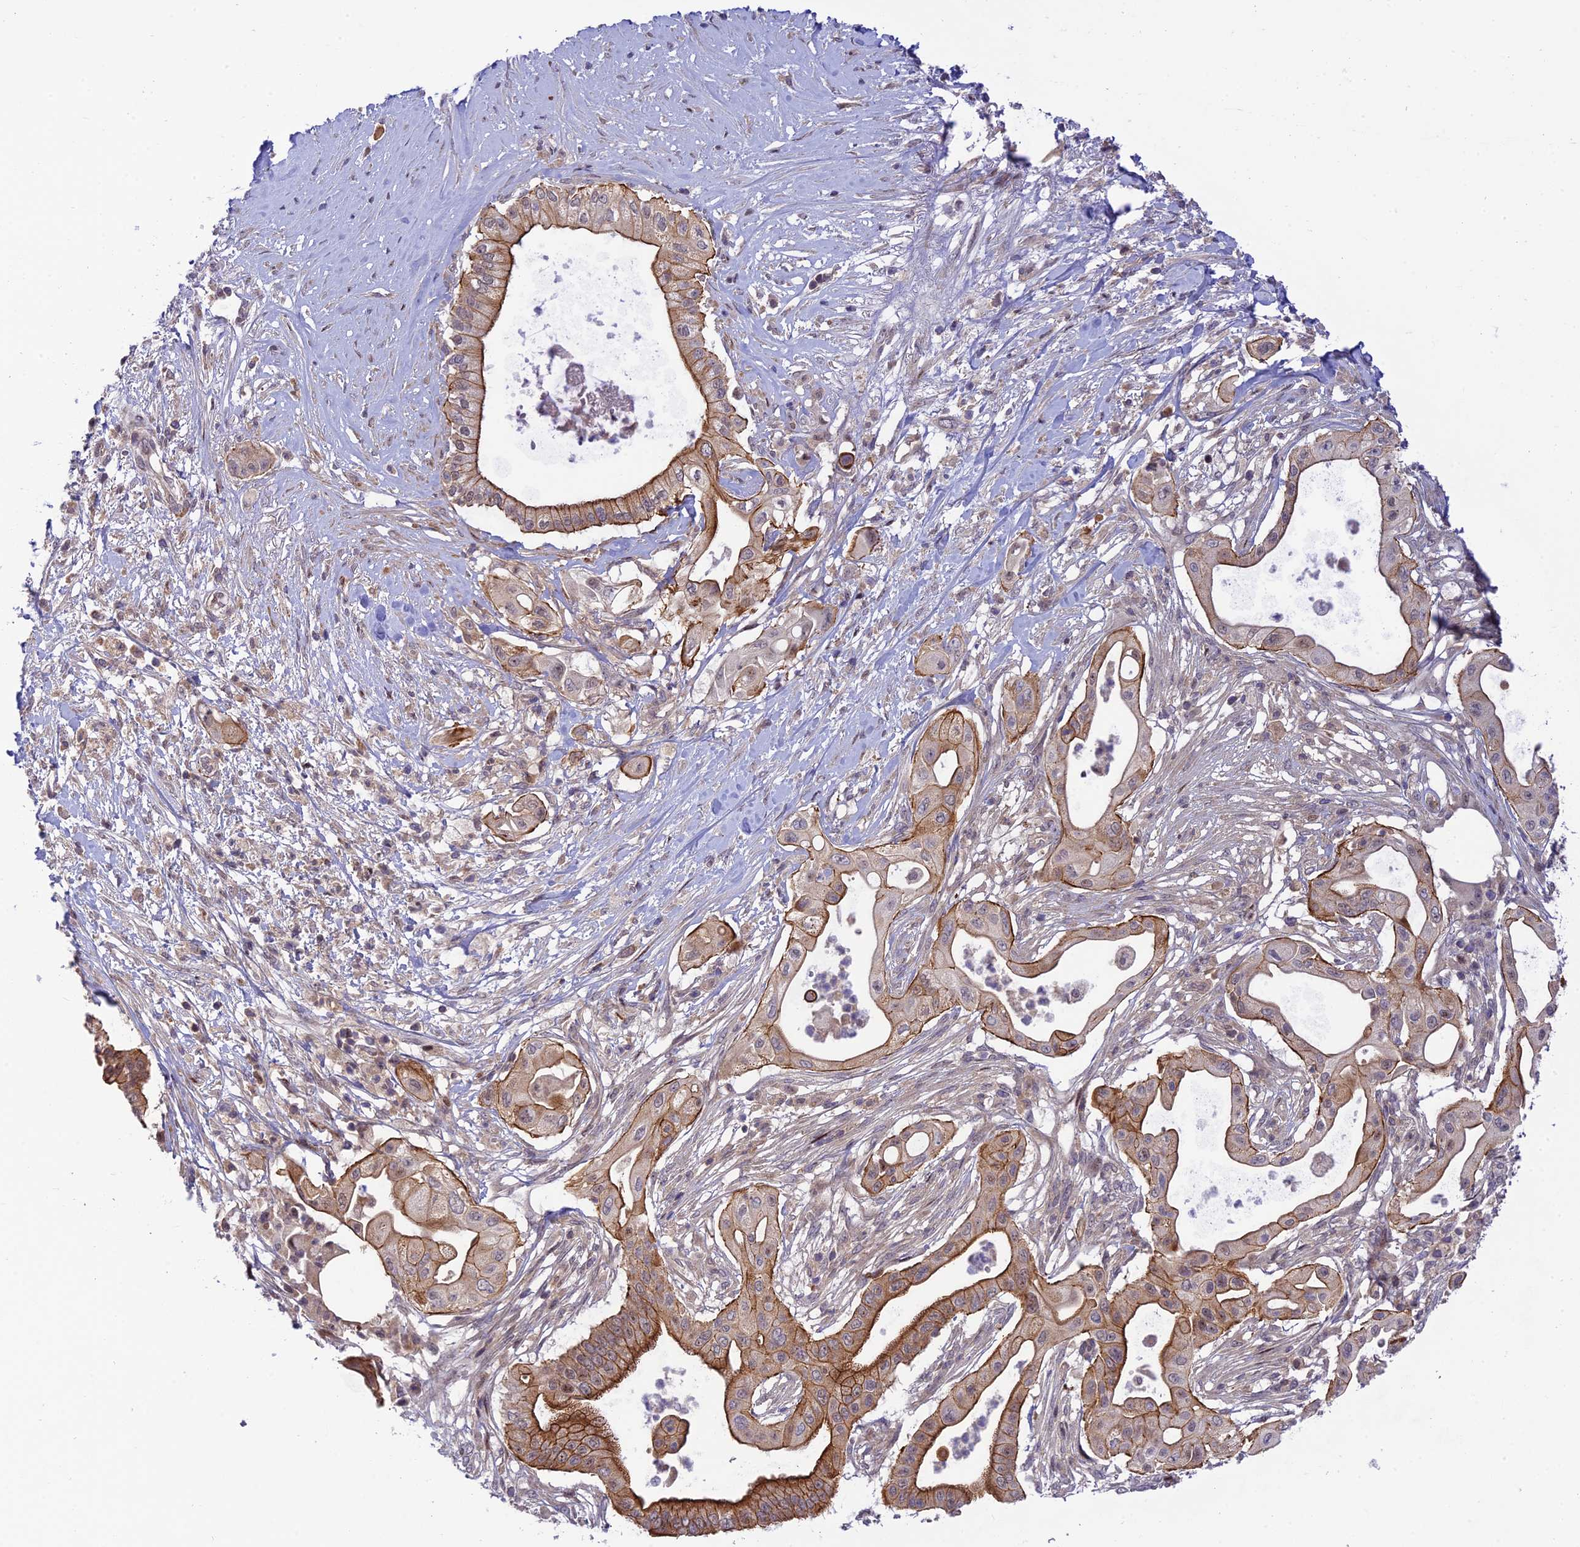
{"staining": {"intensity": "strong", "quantity": ">75%", "location": "cytoplasmic/membranous"}, "tissue": "pancreatic cancer", "cell_type": "Tumor cells", "image_type": "cancer", "snomed": [{"axis": "morphology", "description": "Adenocarcinoma, NOS"}, {"axis": "topography", "description": "Pancreas"}], "caption": "Immunohistochemical staining of adenocarcinoma (pancreatic) demonstrates high levels of strong cytoplasmic/membranous expression in about >75% of tumor cells. The staining was performed using DAB to visualize the protein expression in brown, while the nuclei were stained in blue with hematoxylin (Magnification: 20x).", "gene": "ZNF584", "patient": {"sex": "male", "age": 68}}